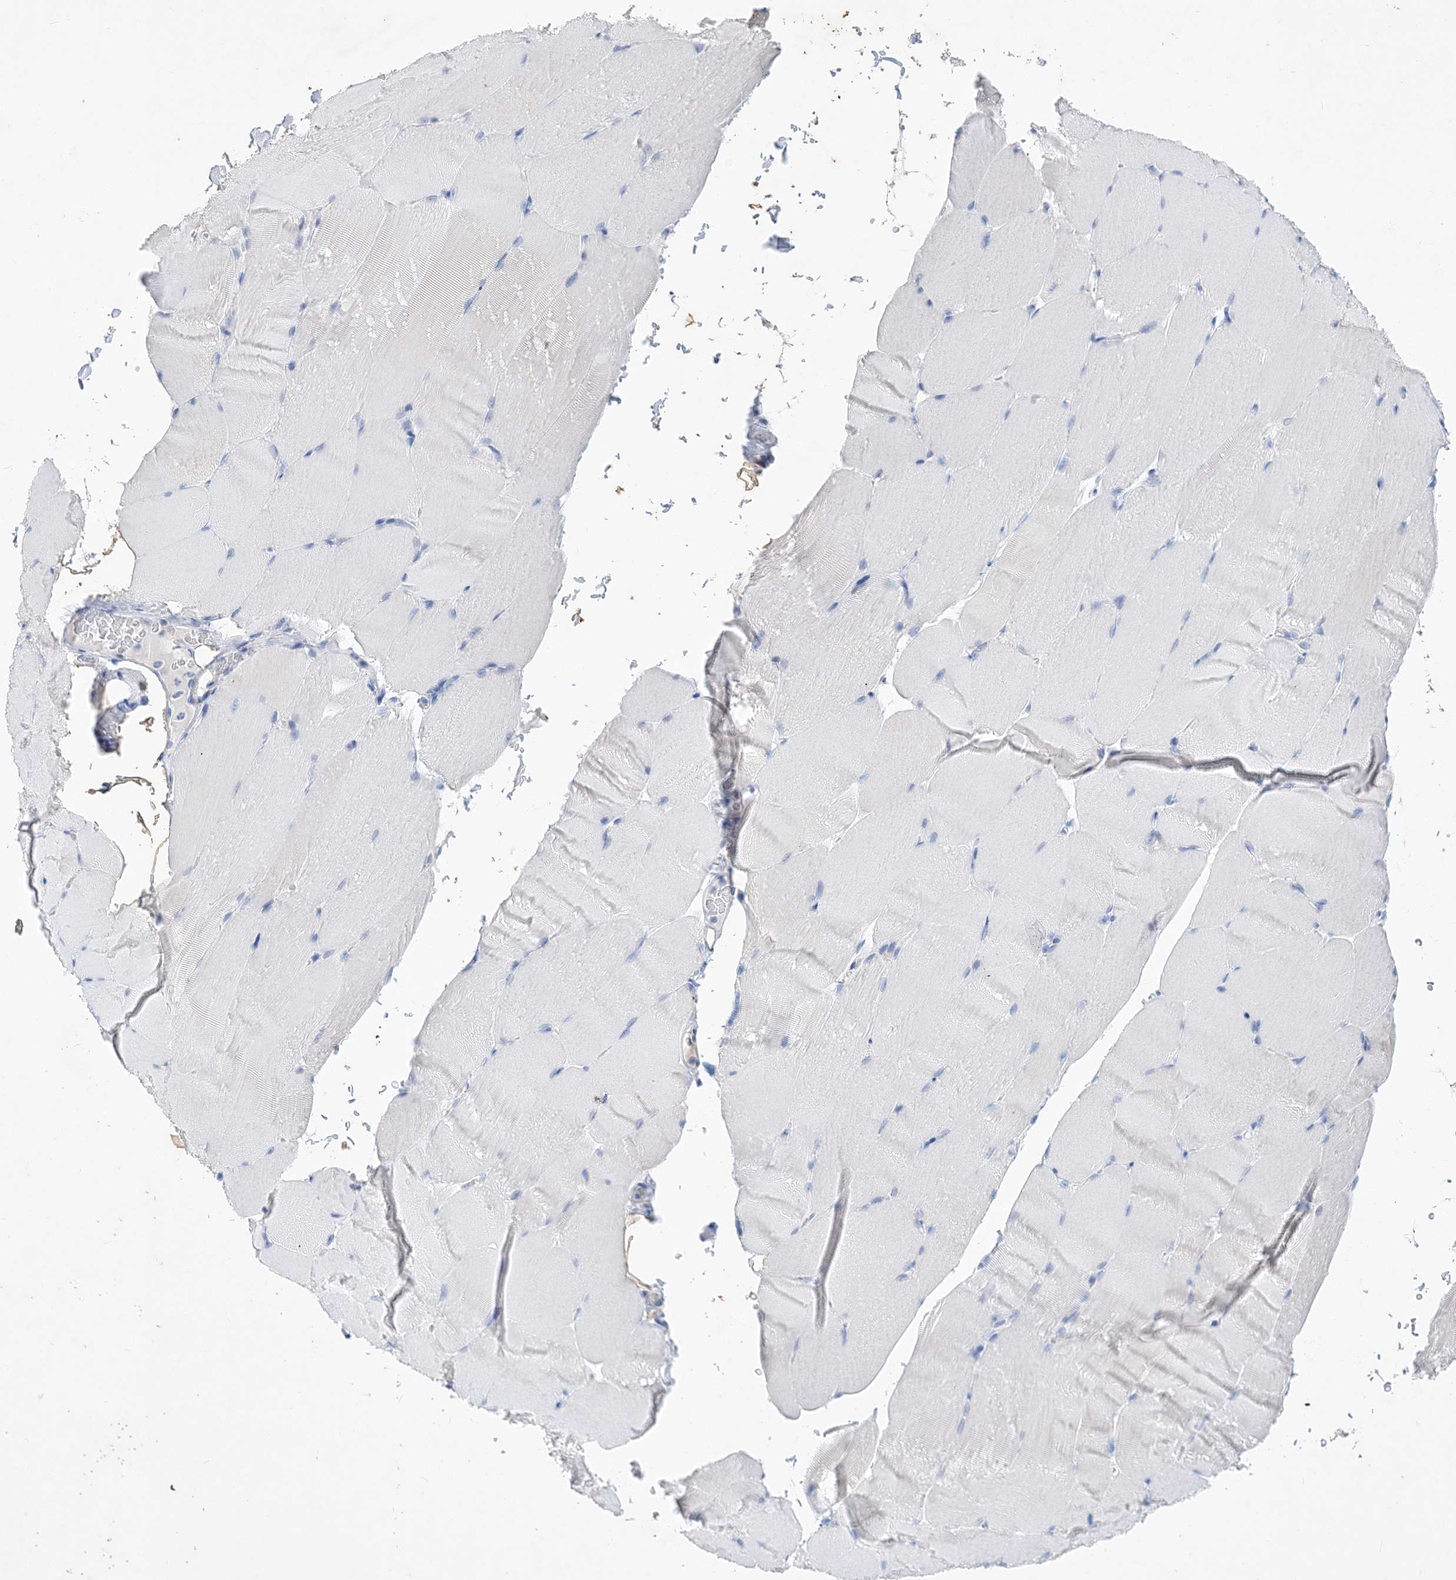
{"staining": {"intensity": "negative", "quantity": "none", "location": "none"}, "tissue": "skeletal muscle", "cell_type": "Myocytes", "image_type": "normal", "snomed": [{"axis": "morphology", "description": "Normal tissue, NOS"}, {"axis": "topography", "description": "Skeletal muscle"}, {"axis": "topography", "description": "Parathyroid gland"}], "caption": "Myocytes show no significant expression in unremarkable skeletal muscle. Brightfield microscopy of immunohistochemistry (IHC) stained with DAB (3,3'-diaminobenzidine) (brown) and hematoxylin (blue), captured at high magnification.", "gene": "COPS8", "patient": {"sex": "female", "age": 37}}